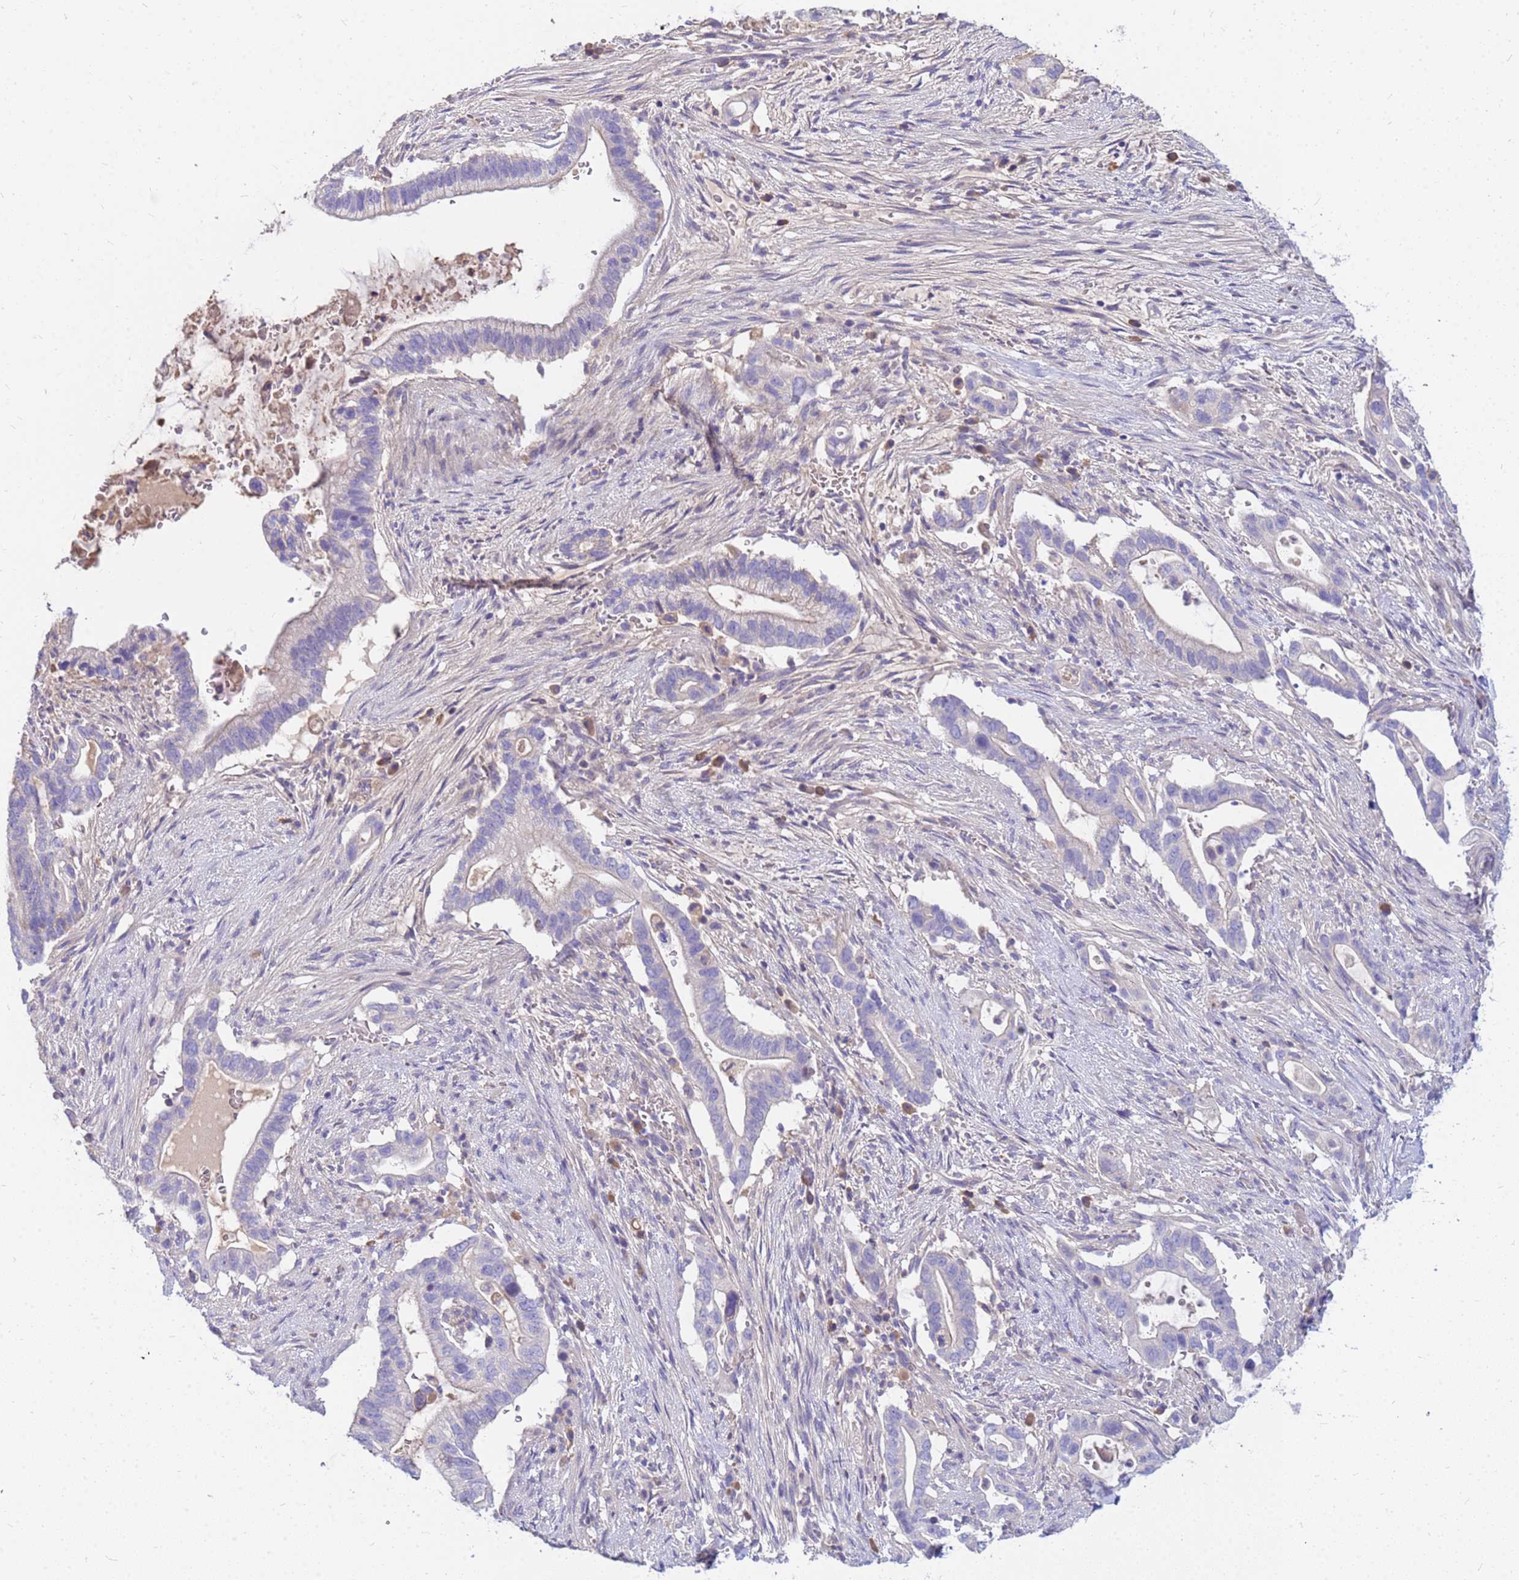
{"staining": {"intensity": "negative", "quantity": "none", "location": "none"}, "tissue": "pancreatic cancer", "cell_type": "Tumor cells", "image_type": "cancer", "snomed": [{"axis": "morphology", "description": "Adenocarcinoma, NOS"}, {"axis": "topography", "description": "Pancreas"}], "caption": "This is an immunohistochemistry (IHC) photomicrograph of human pancreatic cancer (adenocarcinoma). There is no staining in tumor cells.", "gene": "DPRX", "patient": {"sex": "female", "age": 72}}